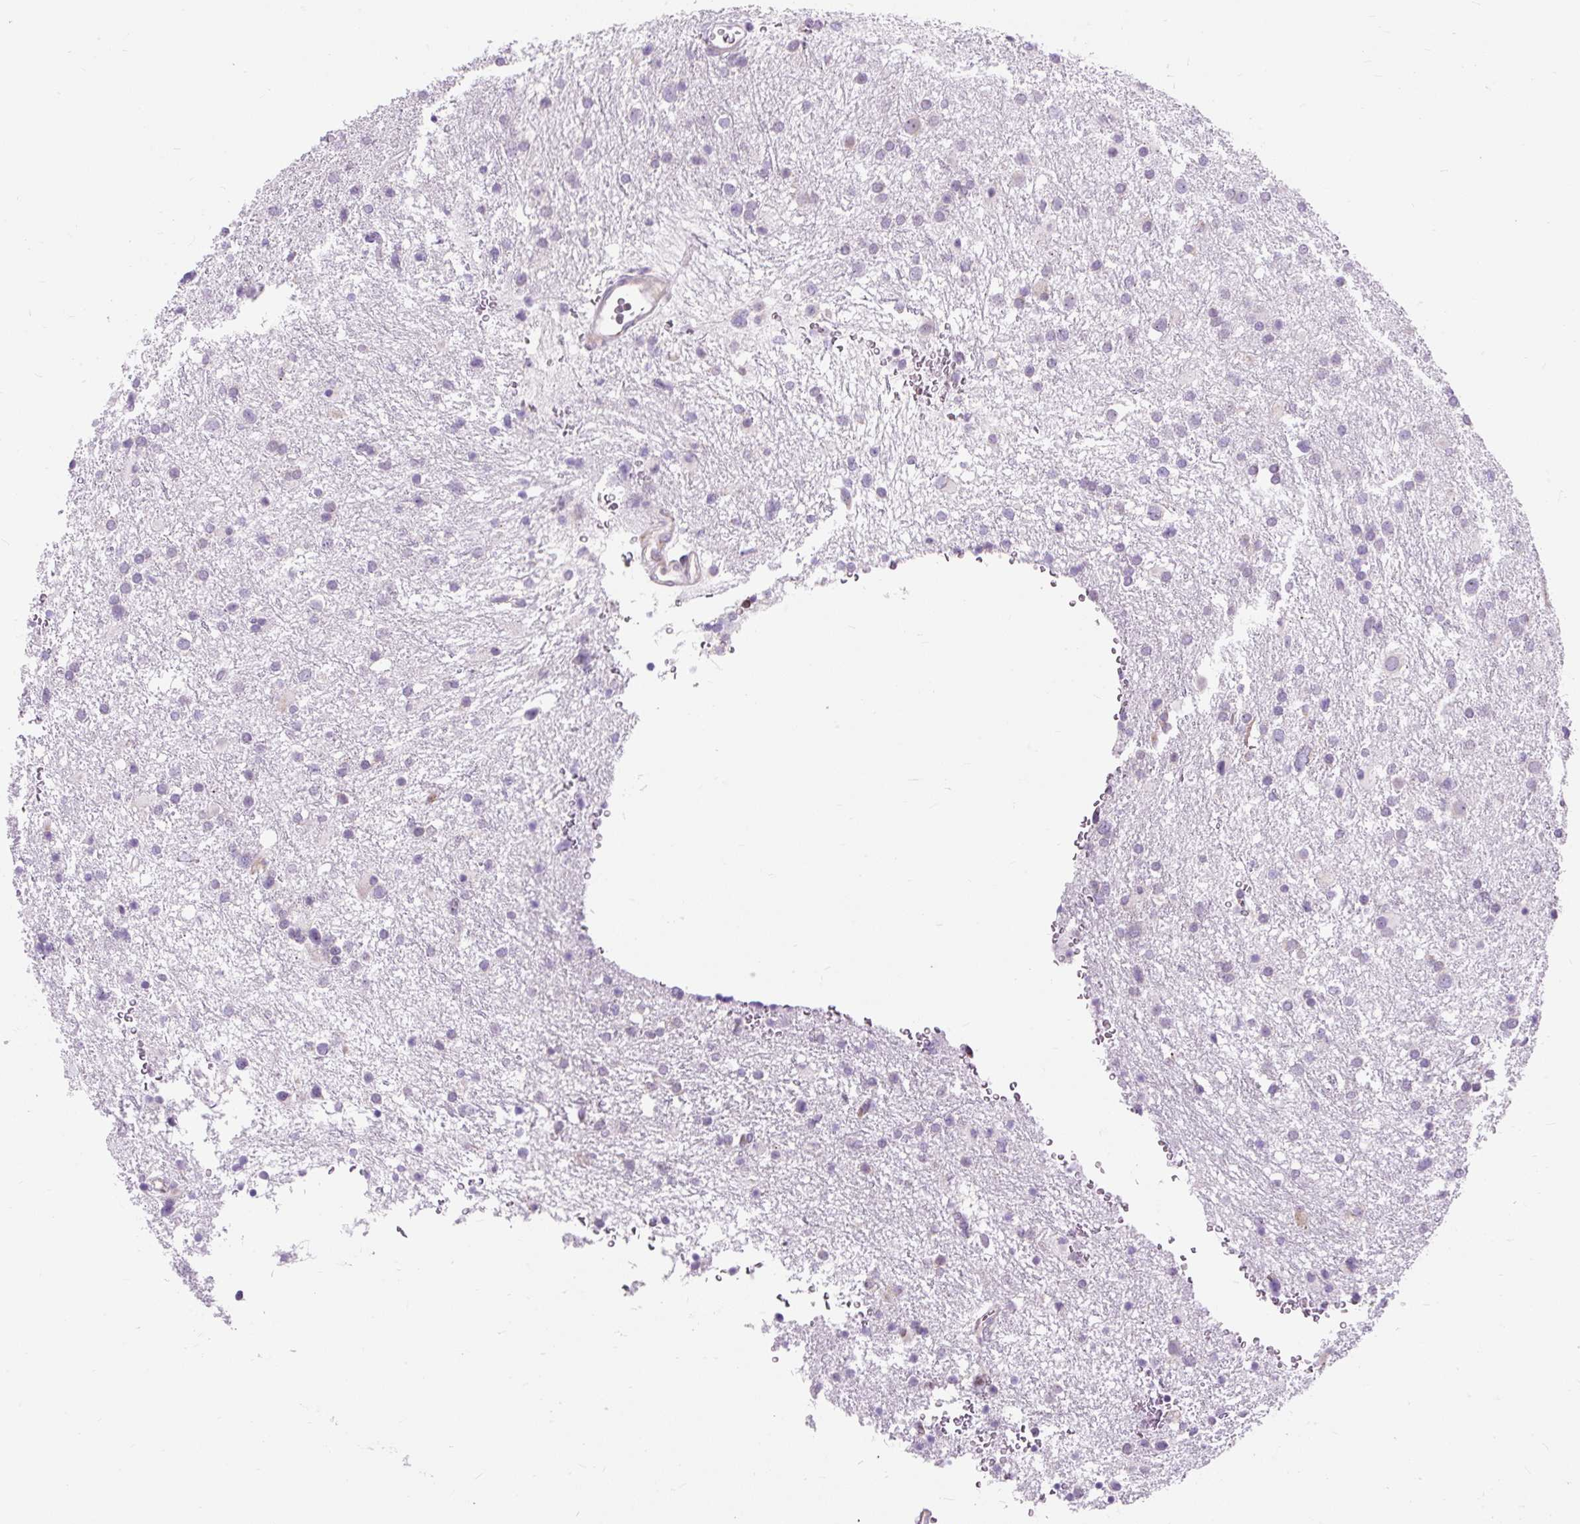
{"staining": {"intensity": "negative", "quantity": "none", "location": "none"}, "tissue": "glioma", "cell_type": "Tumor cells", "image_type": "cancer", "snomed": [{"axis": "morphology", "description": "Glioma, malignant, Low grade"}, {"axis": "topography", "description": "Brain"}], "caption": "The micrograph demonstrates no significant staining in tumor cells of malignant glioma (low-grade). (Immunohistochemistry (ihc), brightfield microscopy, high magnification).", "gene": "CISD3", "patient": {"sex": "female", "age": 32}}